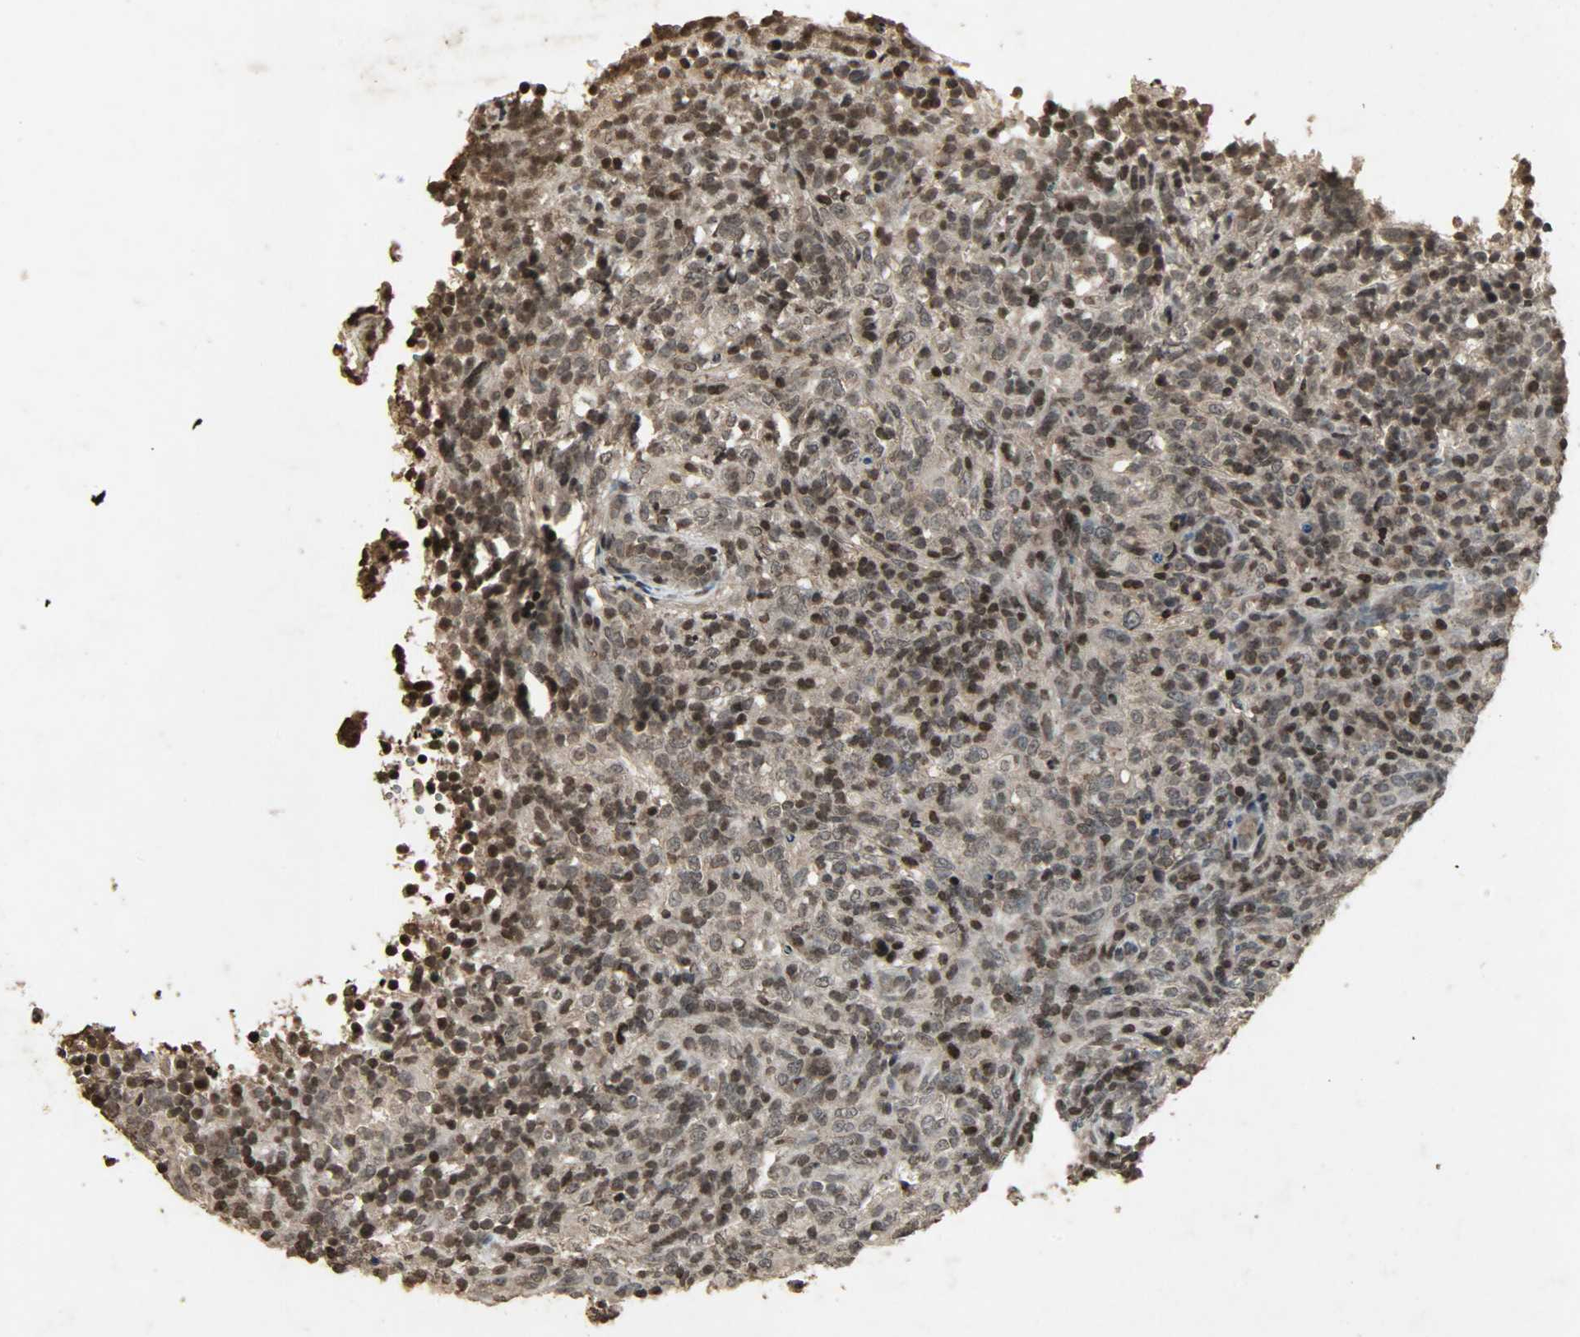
{"staining": {"intensity": "strong", "quantity": ">75%", "location": "cytoplasmic/membranous,nuclear"}, "tissue": "lymphoma", "cell_type": "Tumor cells", "image_type": "cancer", "snomed": [{"axis": "morphology", "description": "Malignant lymphoma, non-Hodgkin's type, High grade"}, {"axis": "topography", "description": "Lymph node"}], "caption": "Immunohistochemistry (IHC) micrograph of malignant lymphoma, non-Hodgkin's type (high-grade) stained for a protein (brown), which exhibits high levels of strong cytoplasmic/membranous and nuclear staining in approximately >75% of tumor cells.", "gene": "PPP3R1", "patient": {"sex": "female", "age": 76}}